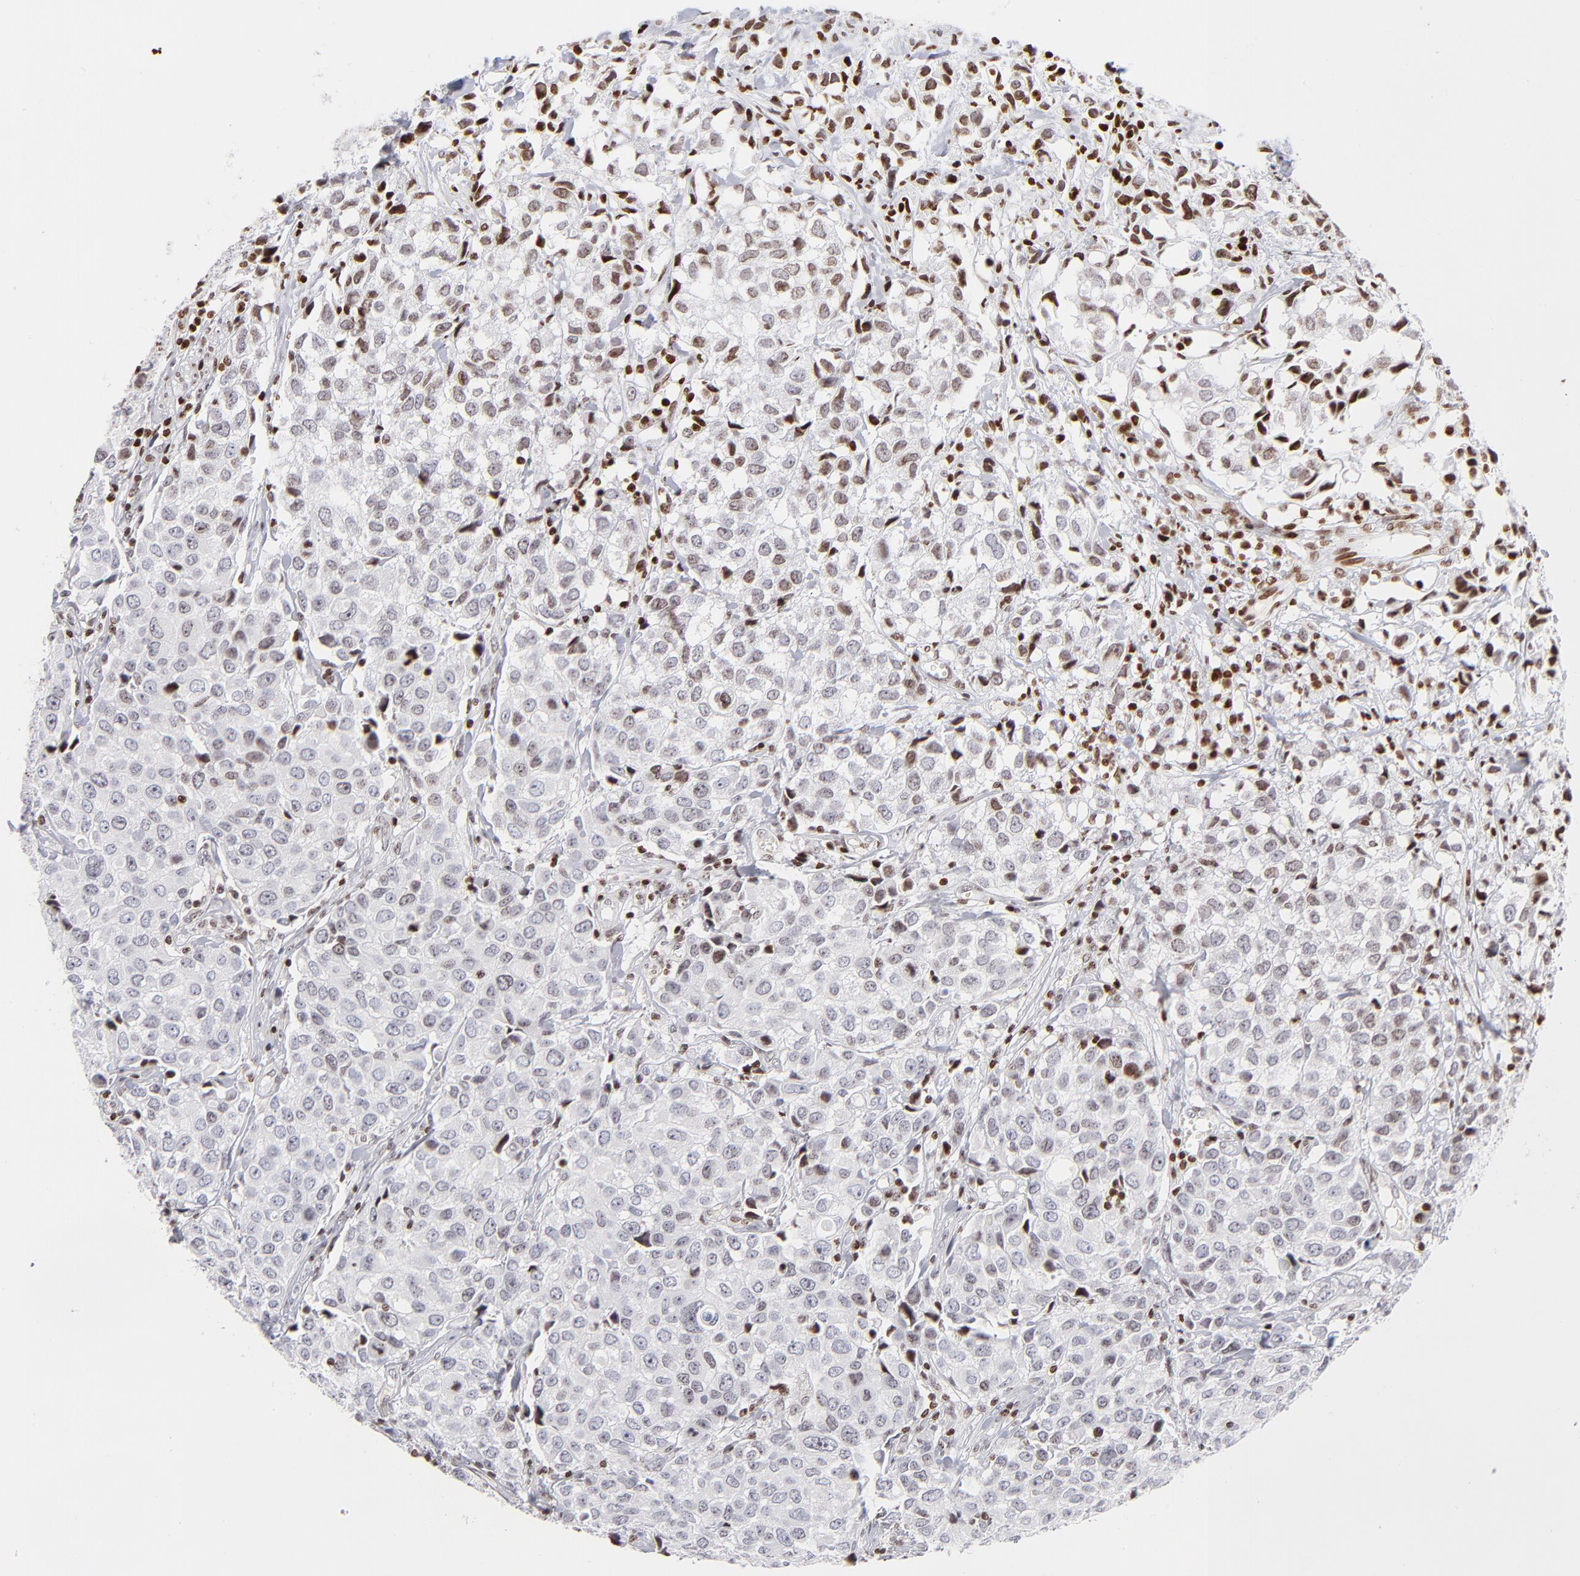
{"staining": {"intensity": "negative", "quantity": "none", "location": "none"}, "tissue": "urothelial cancer", "cell_type": "Tumor cells", "image_type": "cancer", "snomed": [{"axis": "morphology", "description": "Urothelial carcinoma, High grade"}, {"axis": "topography", "description": "Urinary bladder"}], "caption": "High magnification brightfield microscopy of urothelial cancer stained with DAB (brown) and counterstained with hematoxylin (blue): tumor cells show no significant staining.", "gene": "RTL4", "patient": {"sex": "female", "age": 75}}